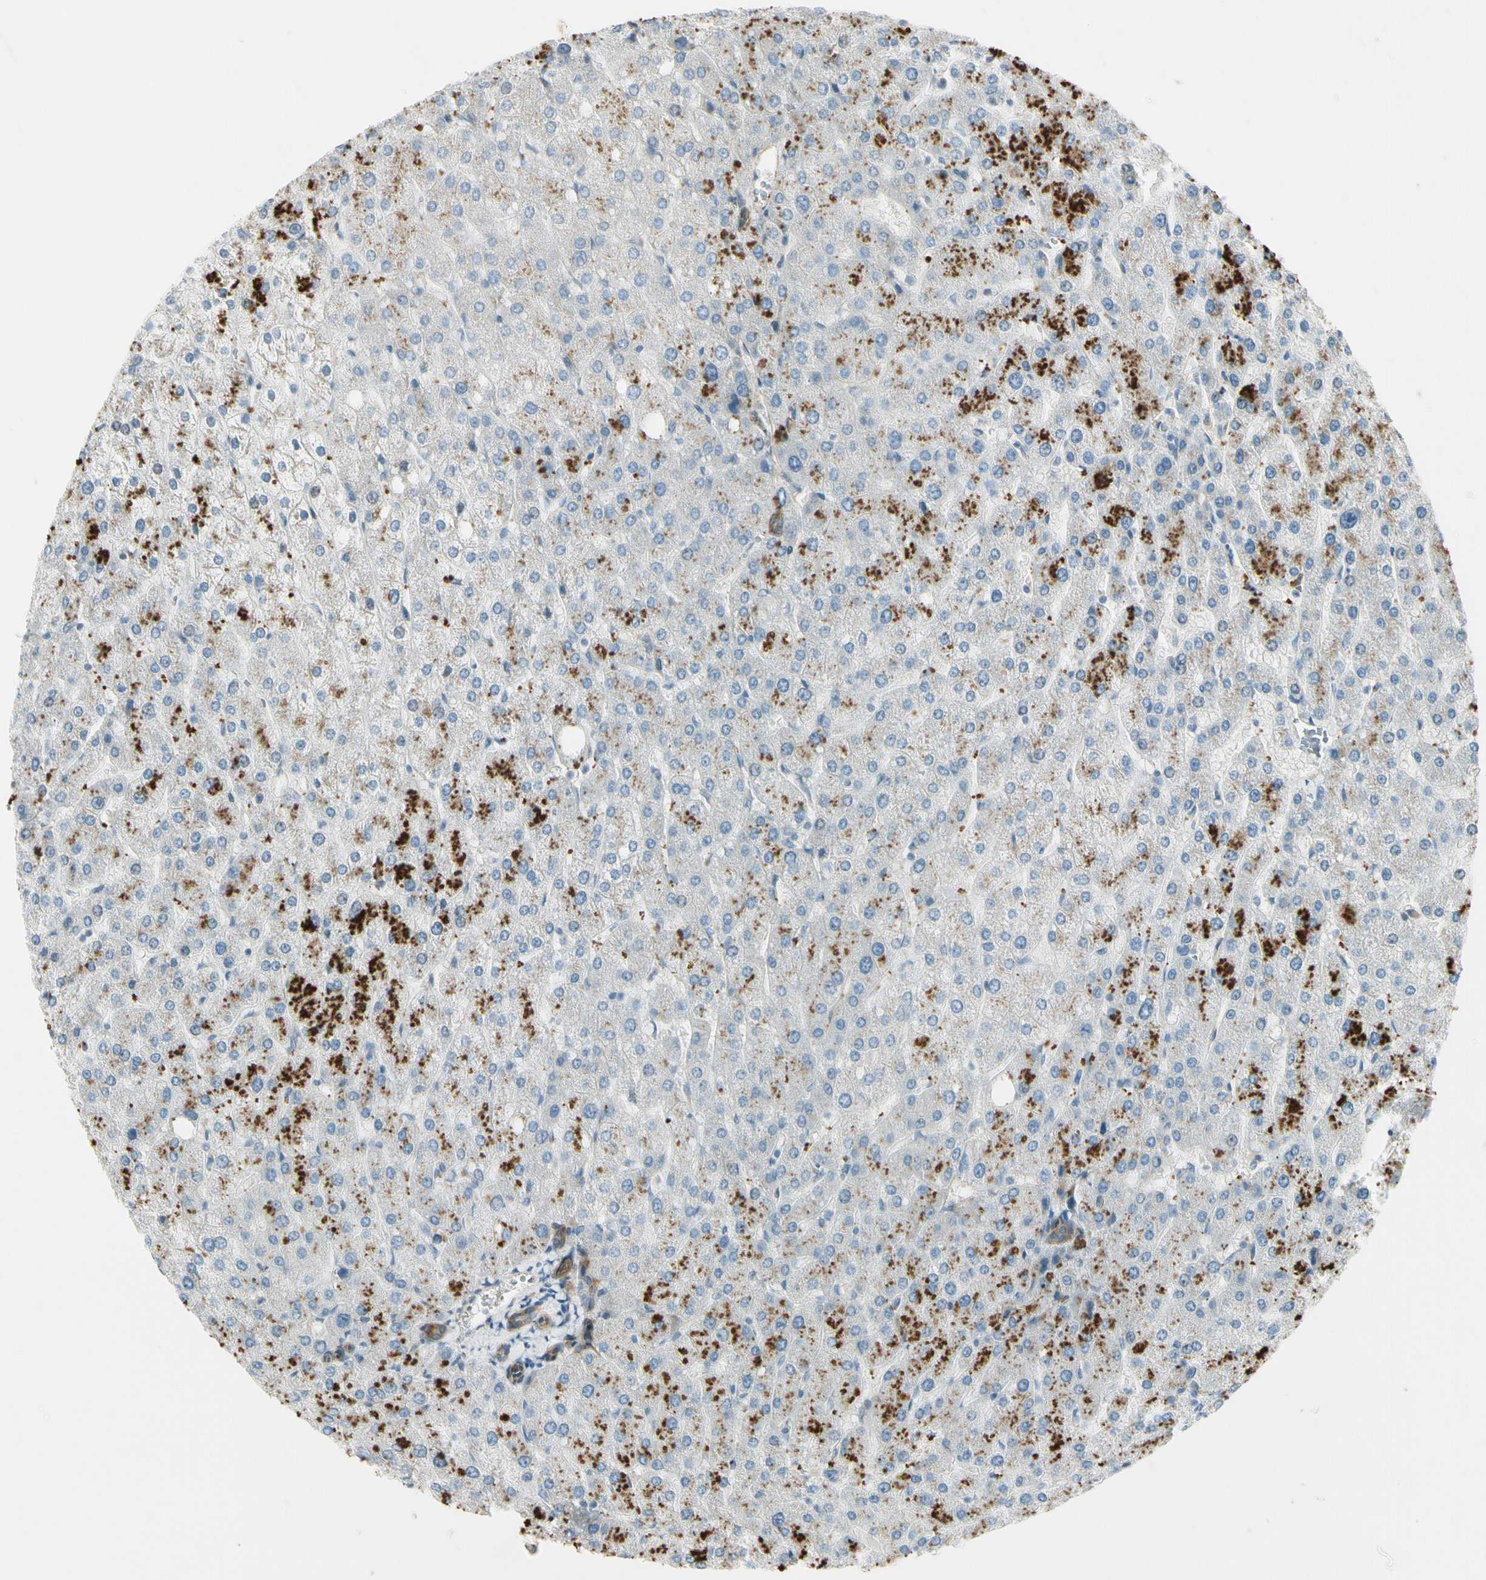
{"staining": {"intensity": "weak", "quantity": ">75%", "location": "cytoplasmic/membranous"}, "tissue": "liver", "cell_type": "Cholangiocytes", "image_type": "normal", "snomed": [{"axis": "morphology", "description": "Normal tissue, NOS"}, {"axis": "topography", "description": "Liver"}], "caption": "Immunohistochemistry of normal human liver shows low levels of weak cytoplasmic/membranous expression in approximately >75% of cholangiocytes. The staining was performed using DAB (3,3'-diaminobenzidine) to visualize the protein expression in brown, while the nuclei were stained in blue with hematoxylin (Magnification: 20x).", "gene": "ITGA3", "patient": {"sex": "male", "age": 55}}